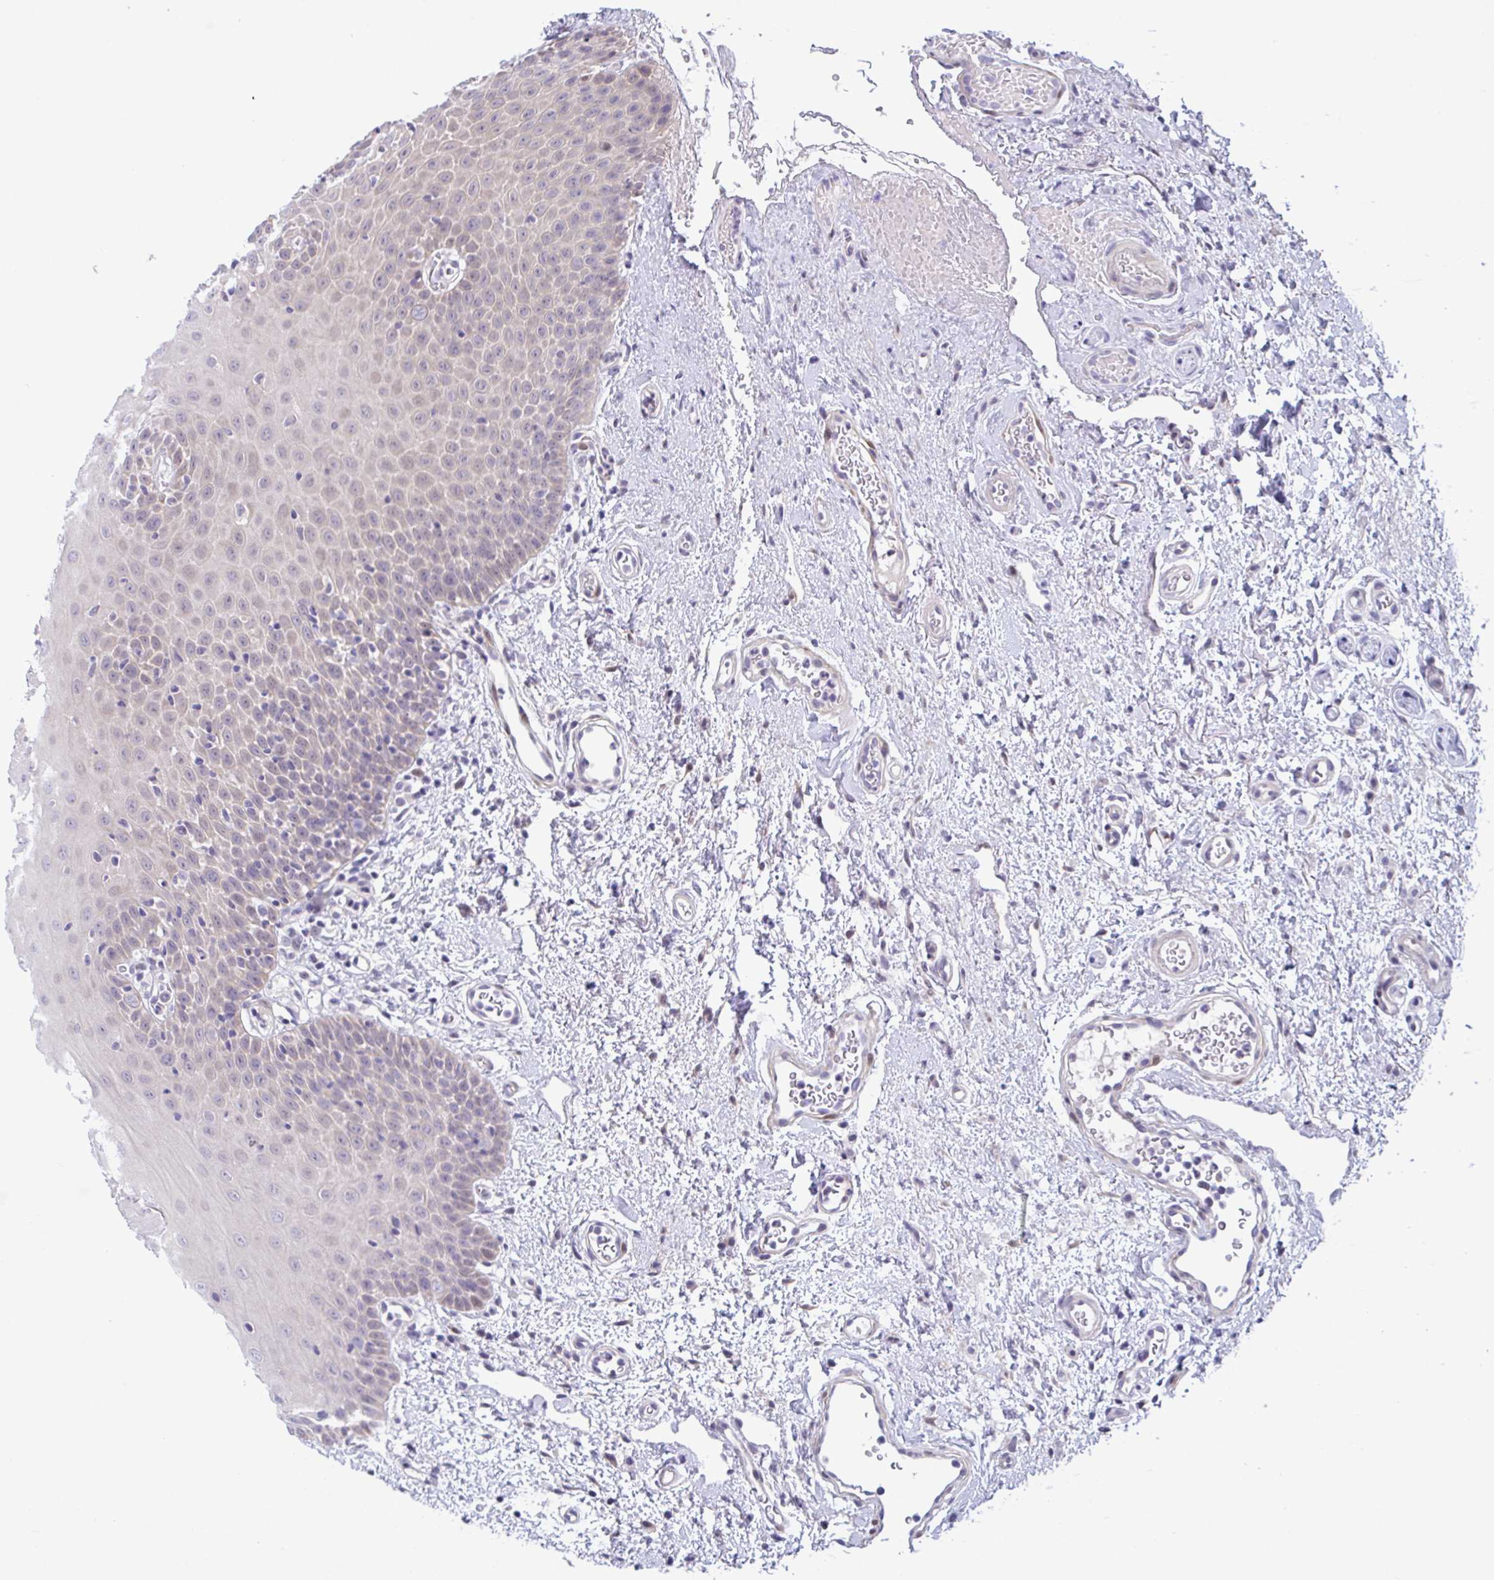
{"staining": {"intensity": "negative", "quantity": "none", "location": "none"}, "tissue": "oral mucosa", "cell_type": "Squamous epithelial cells", "image_type": "normal", "snomed": [{"axis": "morphology", "description": "Normal tissue, NOS"}, {"axis": "topography", "description": "Oral tissue"}, {"axis": "topography", "description": "Head-Neck"}], "caption": "Squamous epithelial cells show no significant positivity in unremarkable oral mucosa. (Brightfield microscopy of DAB immunohistochemistry at high magnification).", "gene": "USP35", "patient": {"sex": "female", "age": 55}}